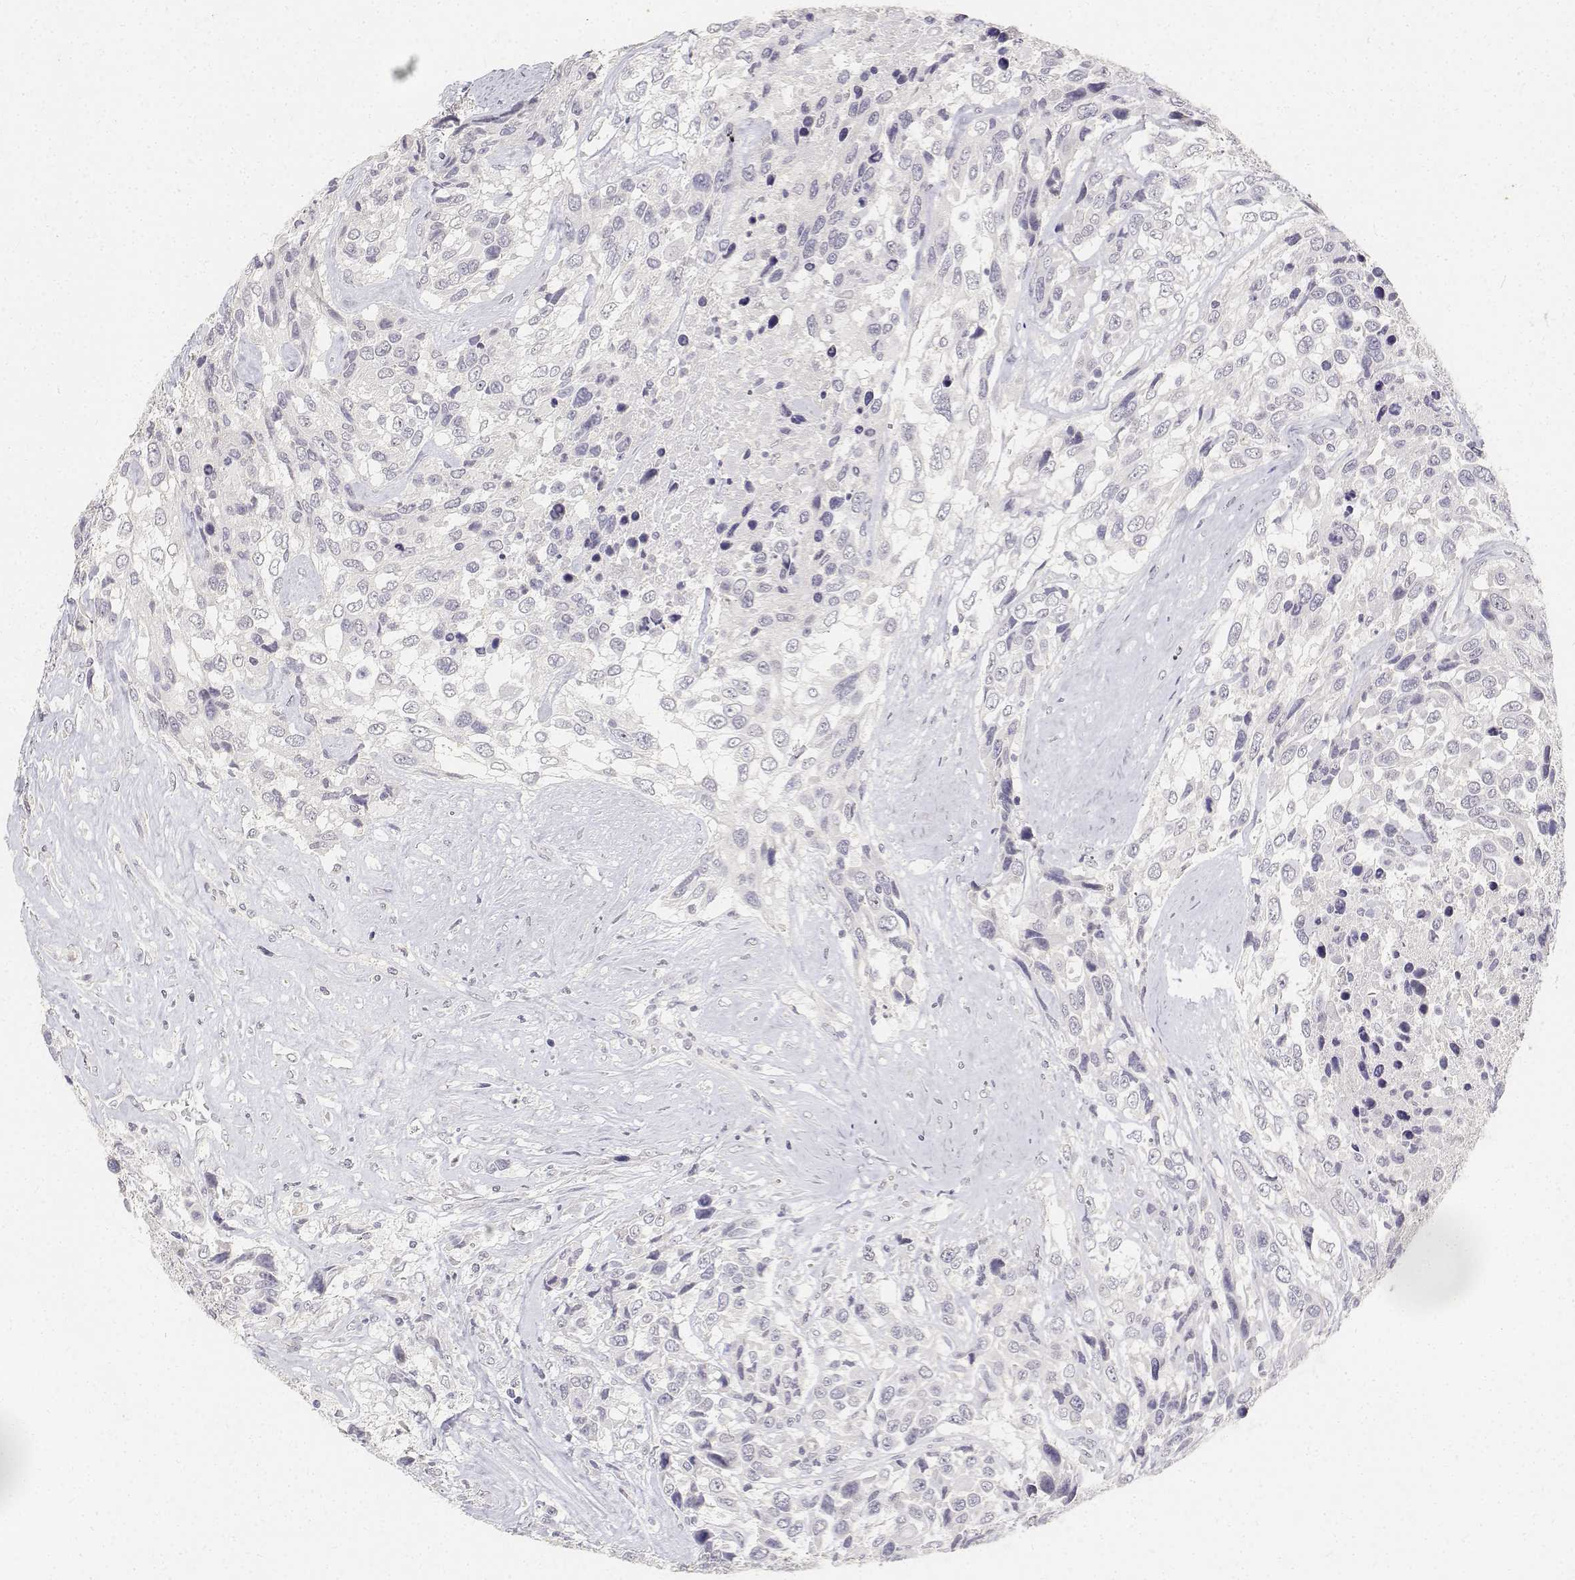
{"staining": {"intensity": "negative", "quantity": "none", "location": "none"}, "tissue": "urothelial cancer", "cell_type": "Tumor cells", "image_type": "cancer", "snomed": [{"axis": "morphology", "description": "Urothelial carcinoma, High grade"}, {"axis": "topography", "description": "Urinary bladder"}], "caption": "Immunohistochemistry photomicrograph of neoplastic tissue: human urothelial cancer stained with DAB (3,3'-diaminobenzidine) displays no significant protein positivity in tumor cells.", "gene": "PAEP", "patient": {"sex": "female", "age": 70}}